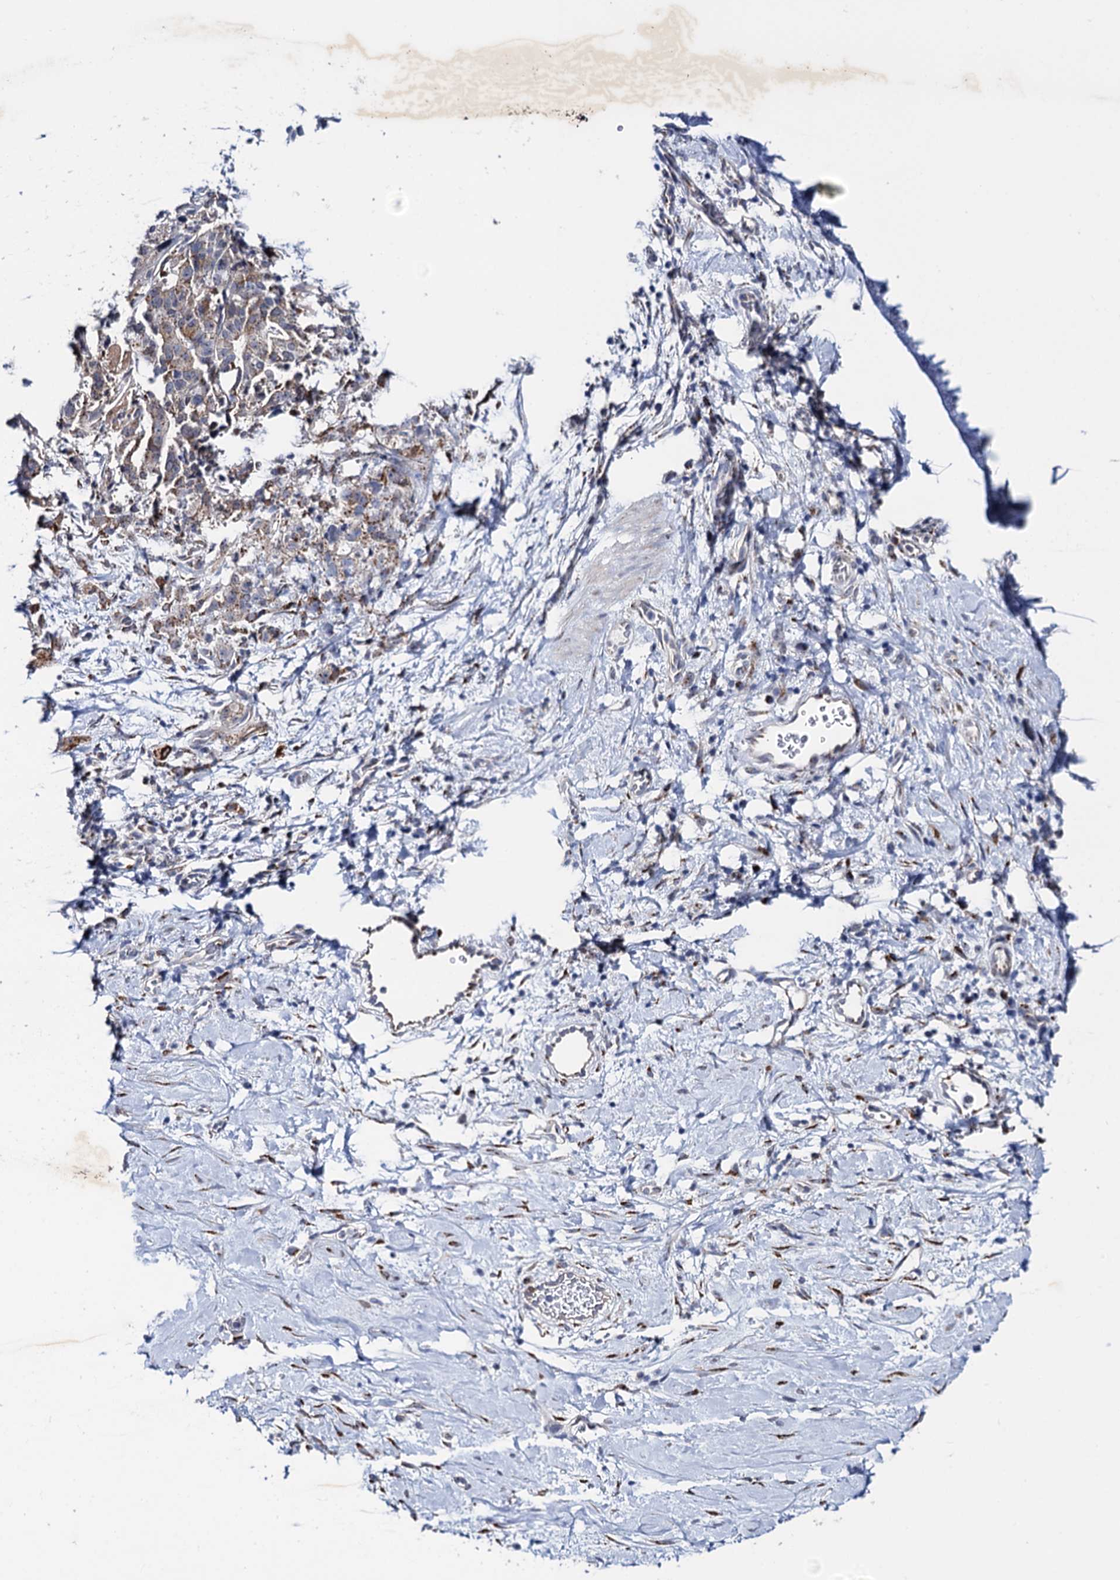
{"staining": {"intensity": "moderate", "quantity": "<25%", "location": "cytoplasmic/membranous"}, "tissue": "stomach cancer", "cell_type": "Tumor cells", "image_type": "cancer", "snomed": [{"axis": "morphology", "description": "Adenocarcinoma, NOS"}, {"axis": "topography", "description": "Stomach"}], "caption": "High-magnification brightfield microscopy of stomach adenocarcinoma stained with DAB (brown) and counterstained with hematoxylin (blue). tumor cells exhibit moderate cytoplasmic/membranous positivity is seen in about<25% of cells.", "gene": "THAP2", "patient": {"sex": "male", "age": 48}}